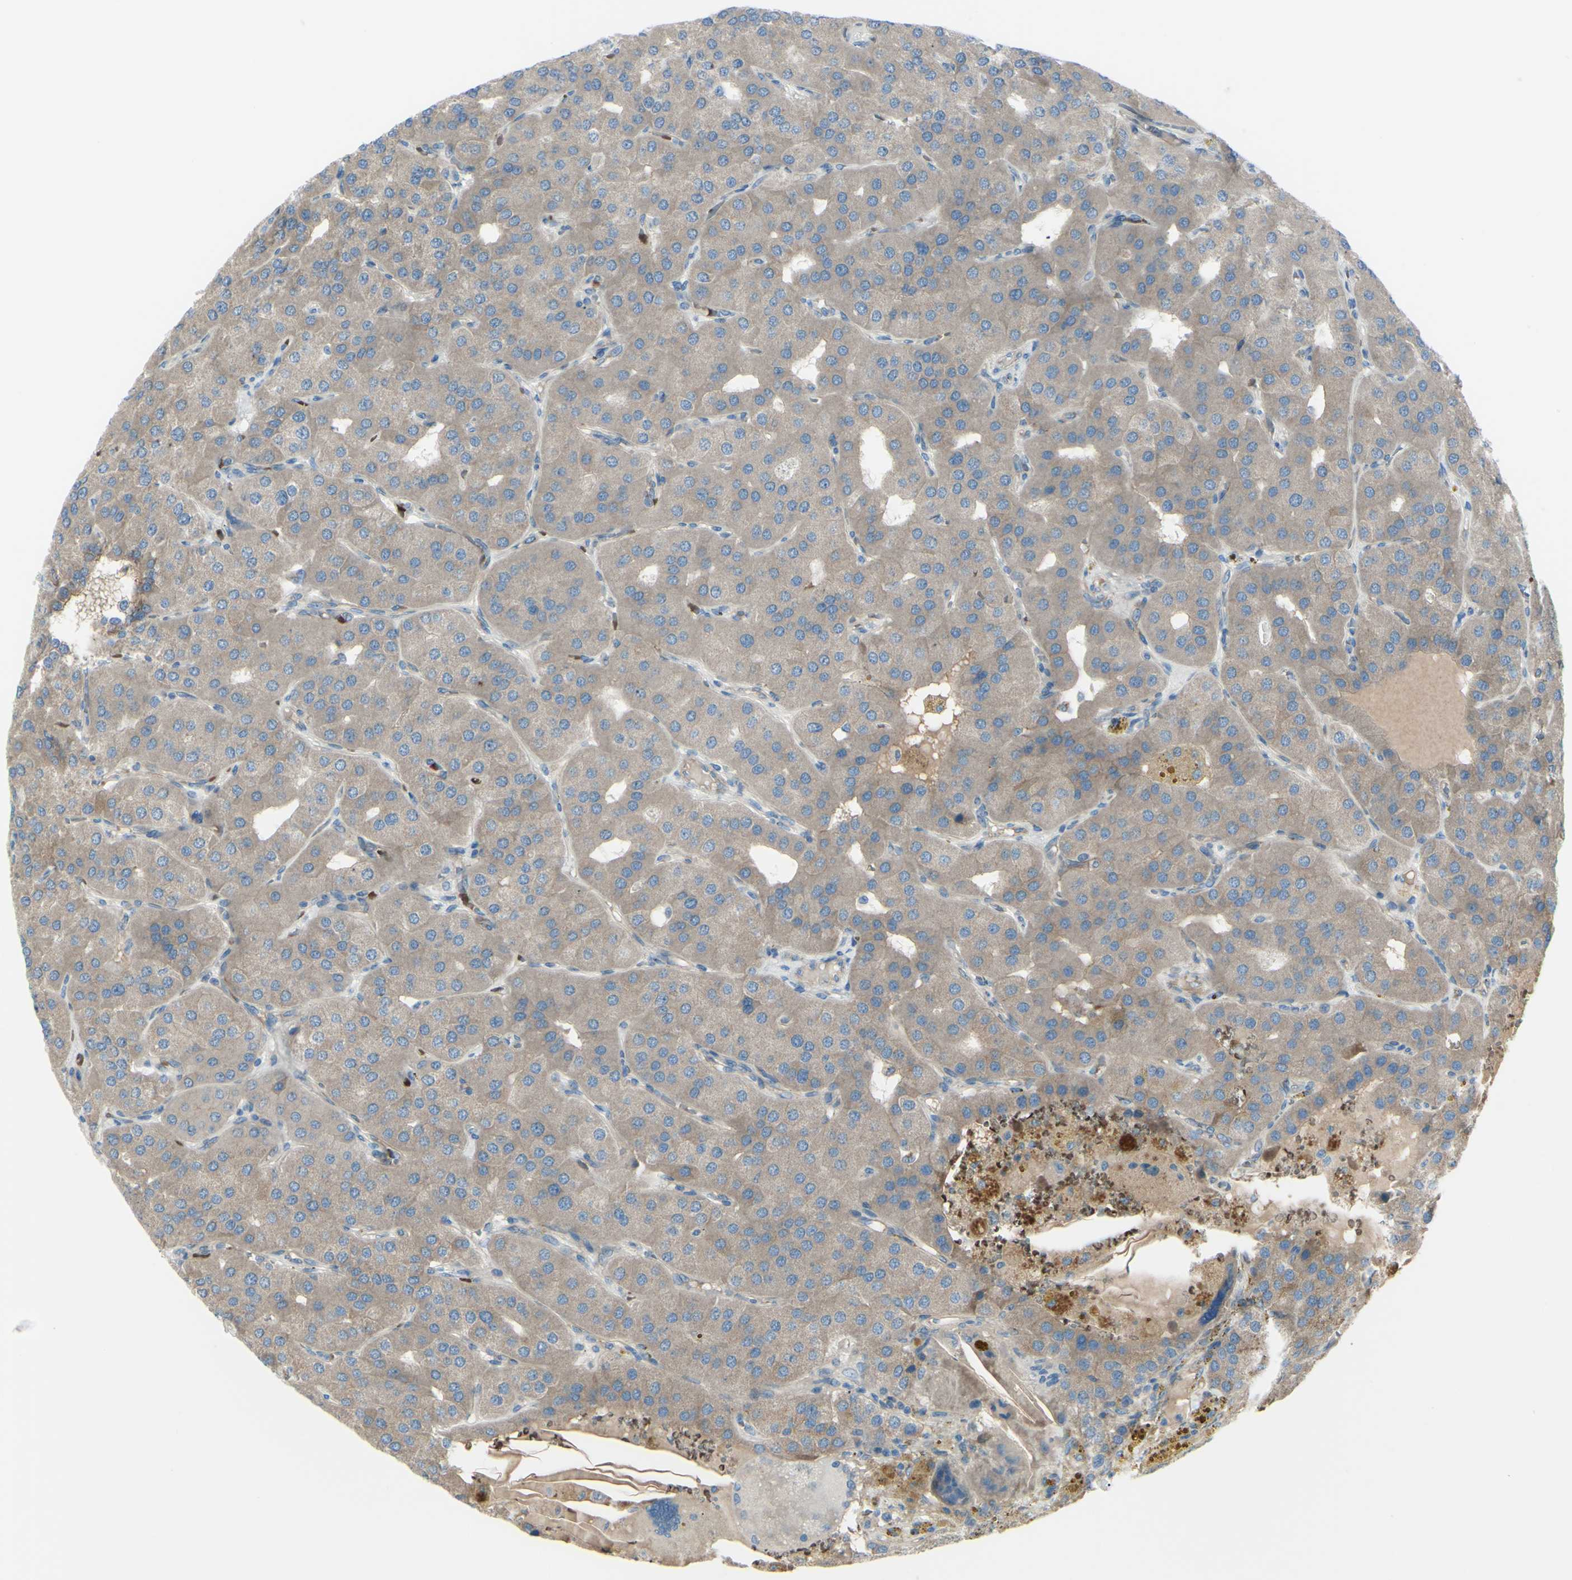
{"staining": {"intensity": "weak", "quantity": ">75%", "location": "cytoplasmic/membranous"}, "tissue": "parathyroid gland", "cell_type": "Glandular cells", "image_type": "normal", "snomed": [{"axis": "morphology", "description": "Normal tissue, NOS"}, {"axis": "morphology", "description": "Adenoma, NOS"}, {"axis": "topography", "description": "Parathyroid gland"}], "caption": "Brown immunohistochemical staining in benign parathyroid gland reveals weak cytoplasmic/membranous positivity in approximately >75% of glandular cells.", "gene": "PCDHGA10", "patient": {"sex": "female", "age": 86}}